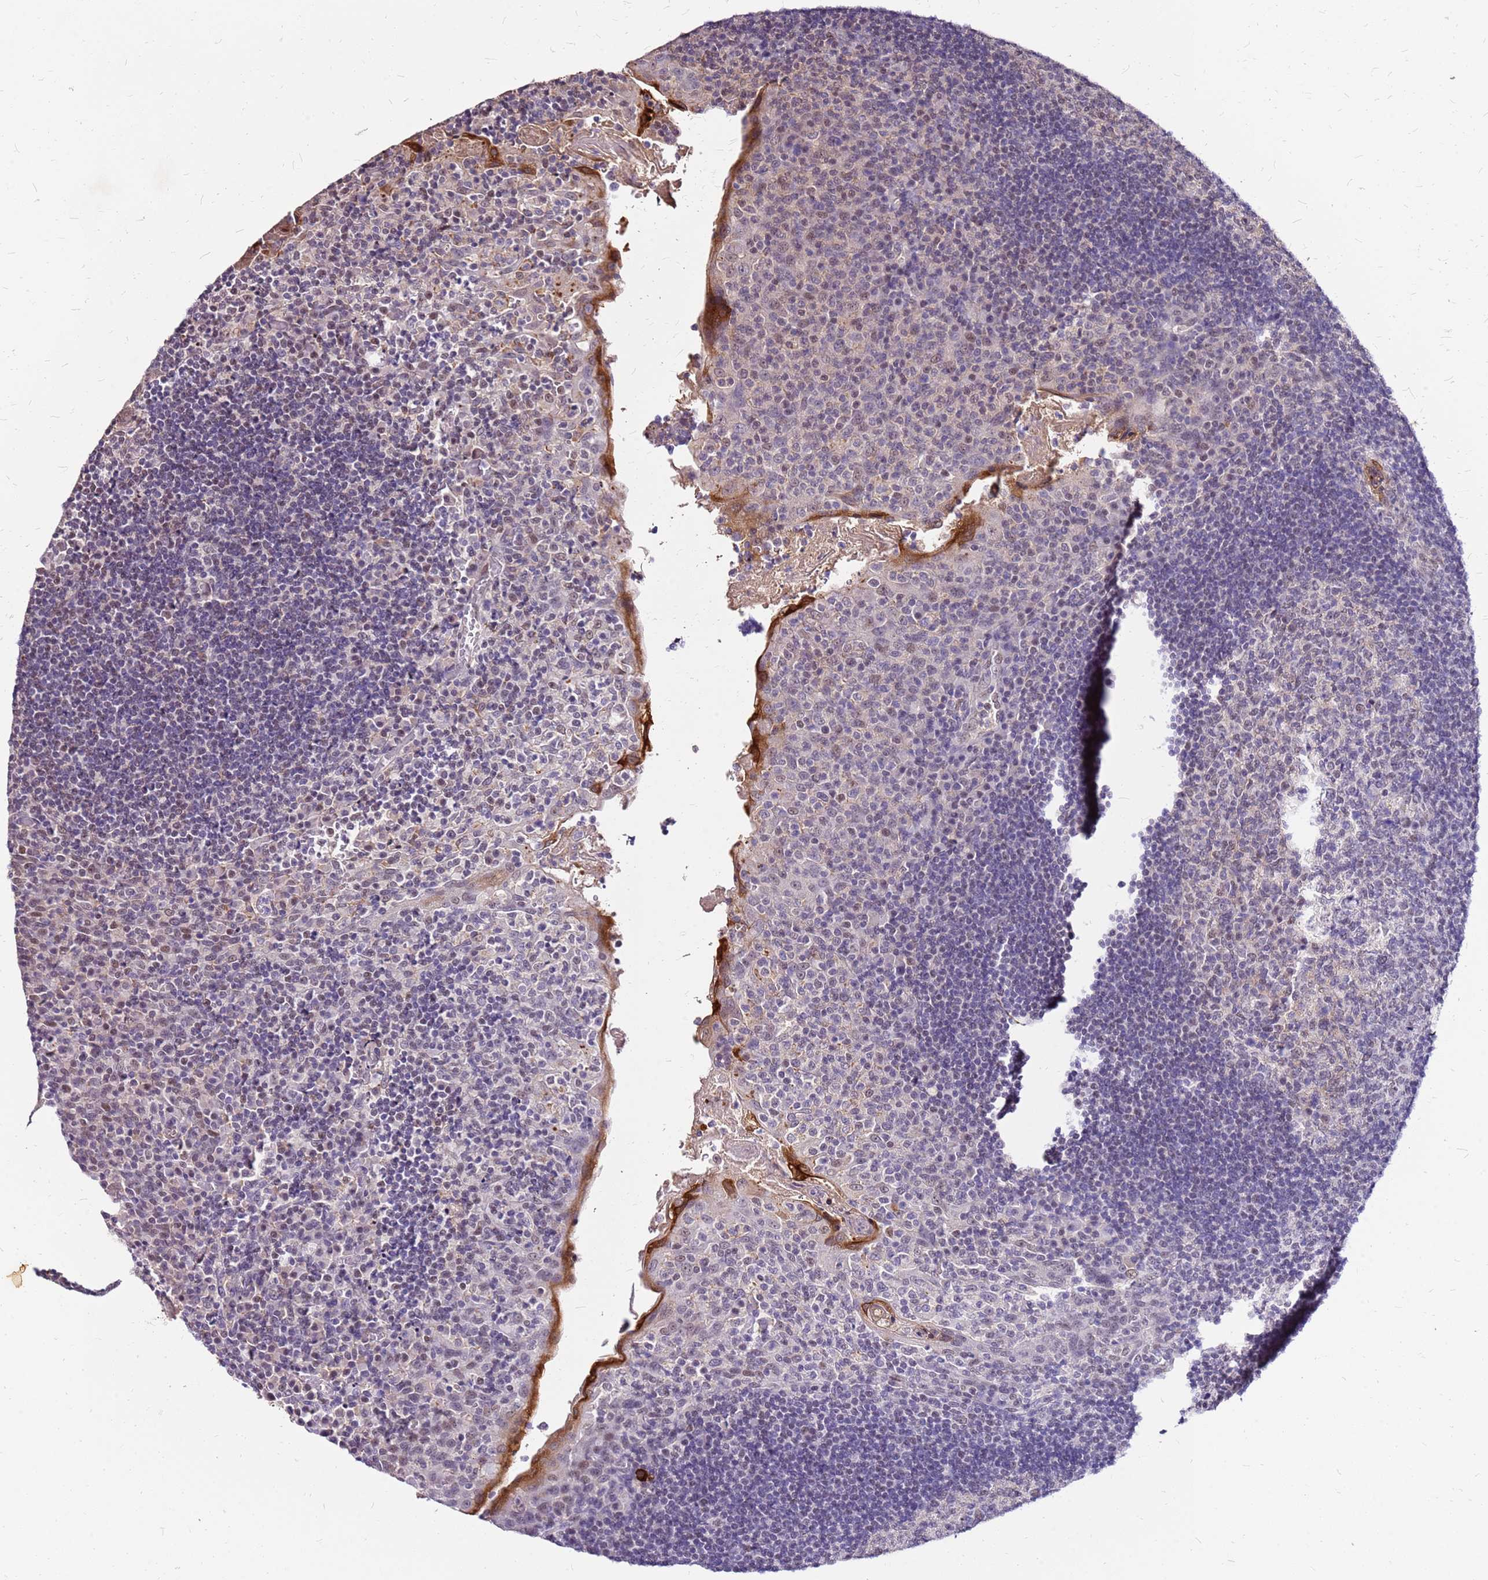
{"staining": {"intensity": "negative", "quantity": "none", "location": "none"}, "tissue": "tonsil", "cell_type": "Germinal center cells", "image_type": "normal", "snomed": [{"axis": "morphology", "description": "Normal tissue, NOS"}, {"axis": "topography", "description": "Tonsil"}], "caption": "There is no significant staining in germinal center cells of tonsil. The staining is performed using DAB (3,3'-diaminobenzidine) brown chromogen with nuclei counter-stained in using hematoxylin.", "gene": "ALDH1A3", "patient": {"sex": "male", "age": 17}}